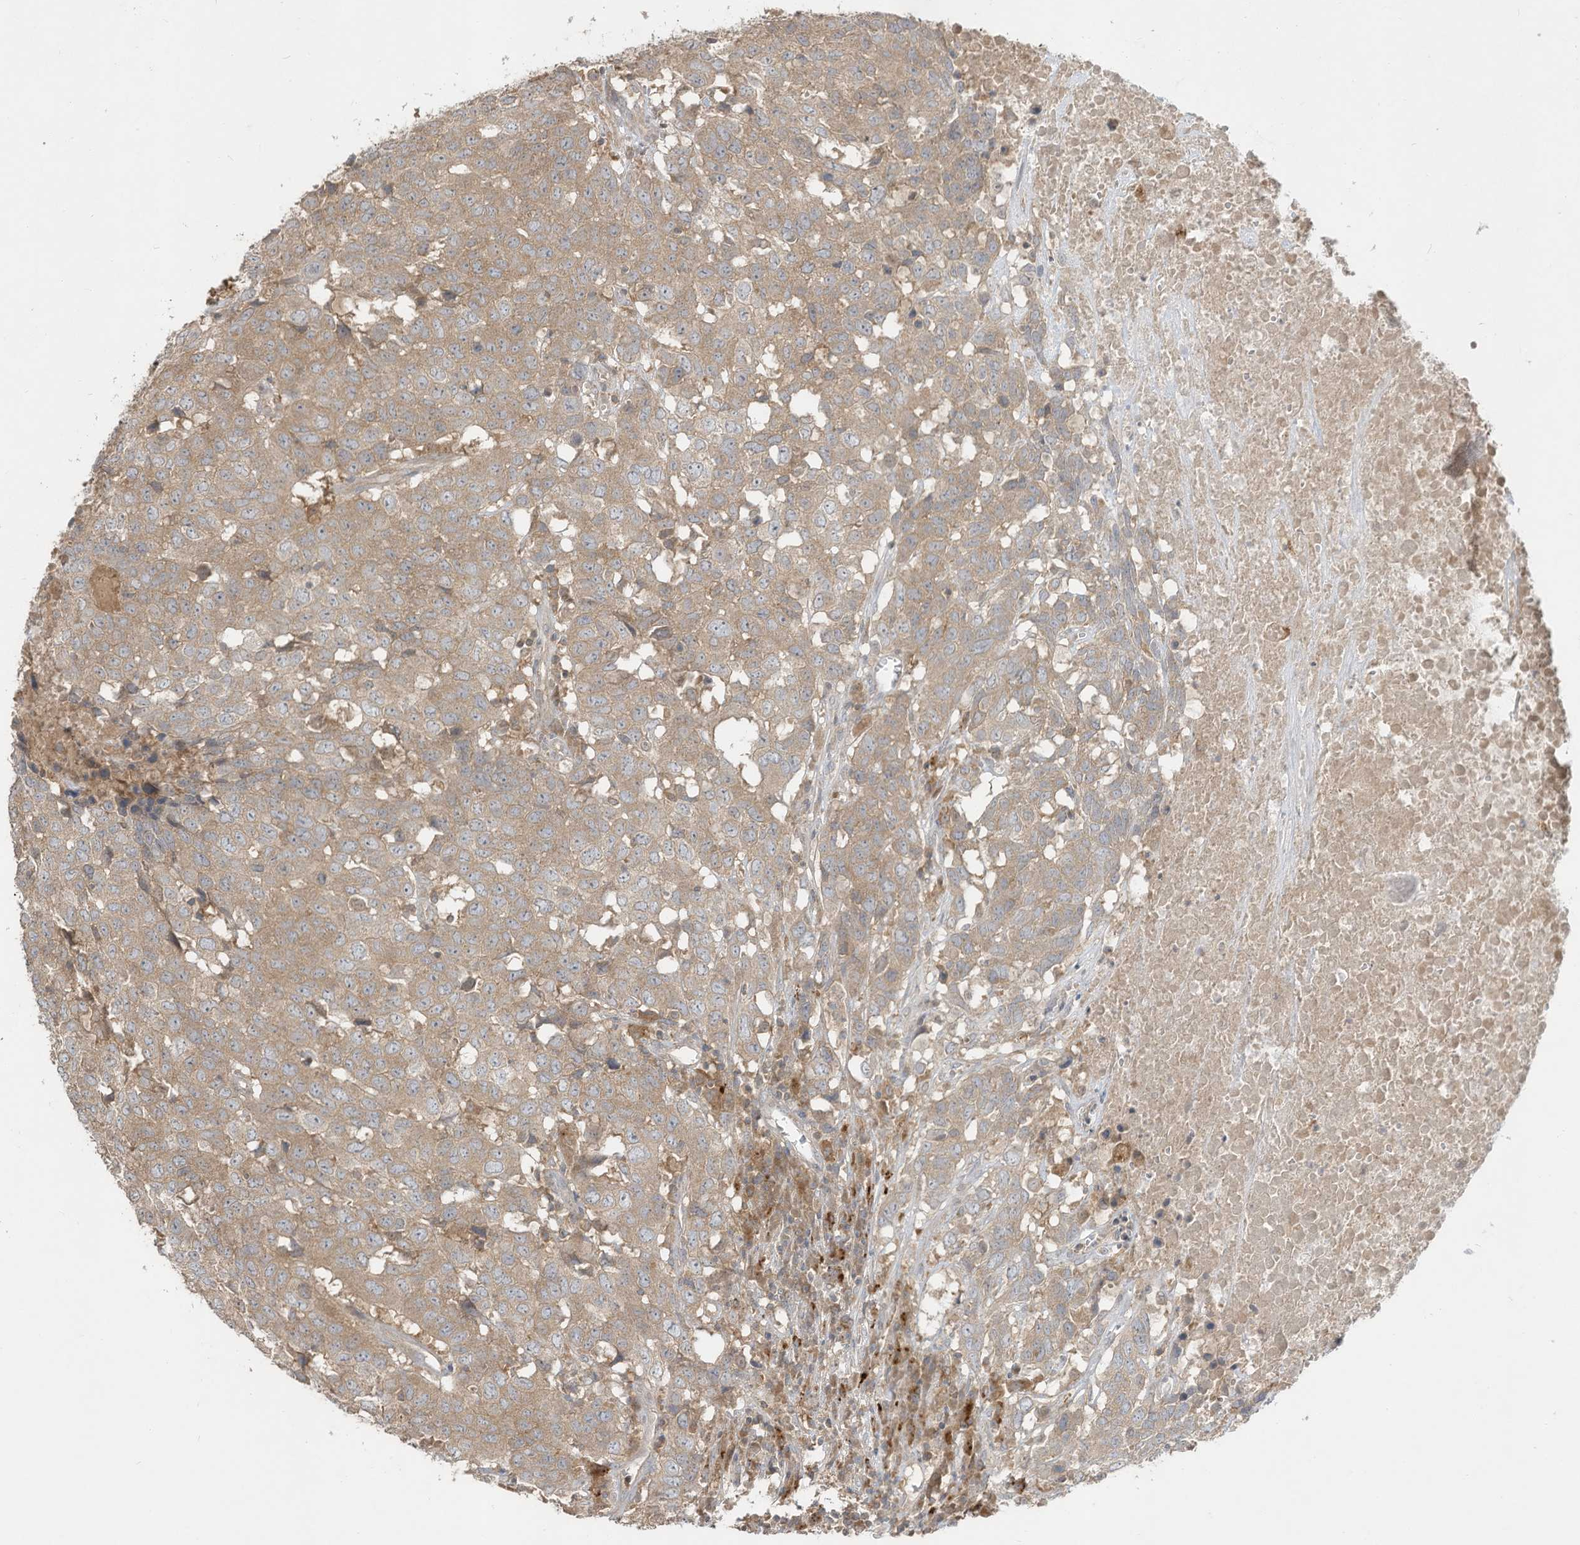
{"staining": {"intensity": "moderate", "quantity": ">75%", "location": "cytoplasmic/membranous"}, "tissue": "head and neck cancer", "cell_type": "Tumor cells", "image_type": "cancer", "snomed": [{"axis": "morphology", "description": "Squamous cell carcinoma, NOS"}, {"axis": "topography", "description": "Head-Neck"}], "caption": "This image exhibits head and neck cancer stained with immunohistochemistry (IHC) to label a protein in brown. The cytoplasmic/membranous of tumor cells show moderate positivity for the protein. Nuclei are counter-stained blue.", "gene": "LDAH", "patient": {"sex": "male", "age": 66}}